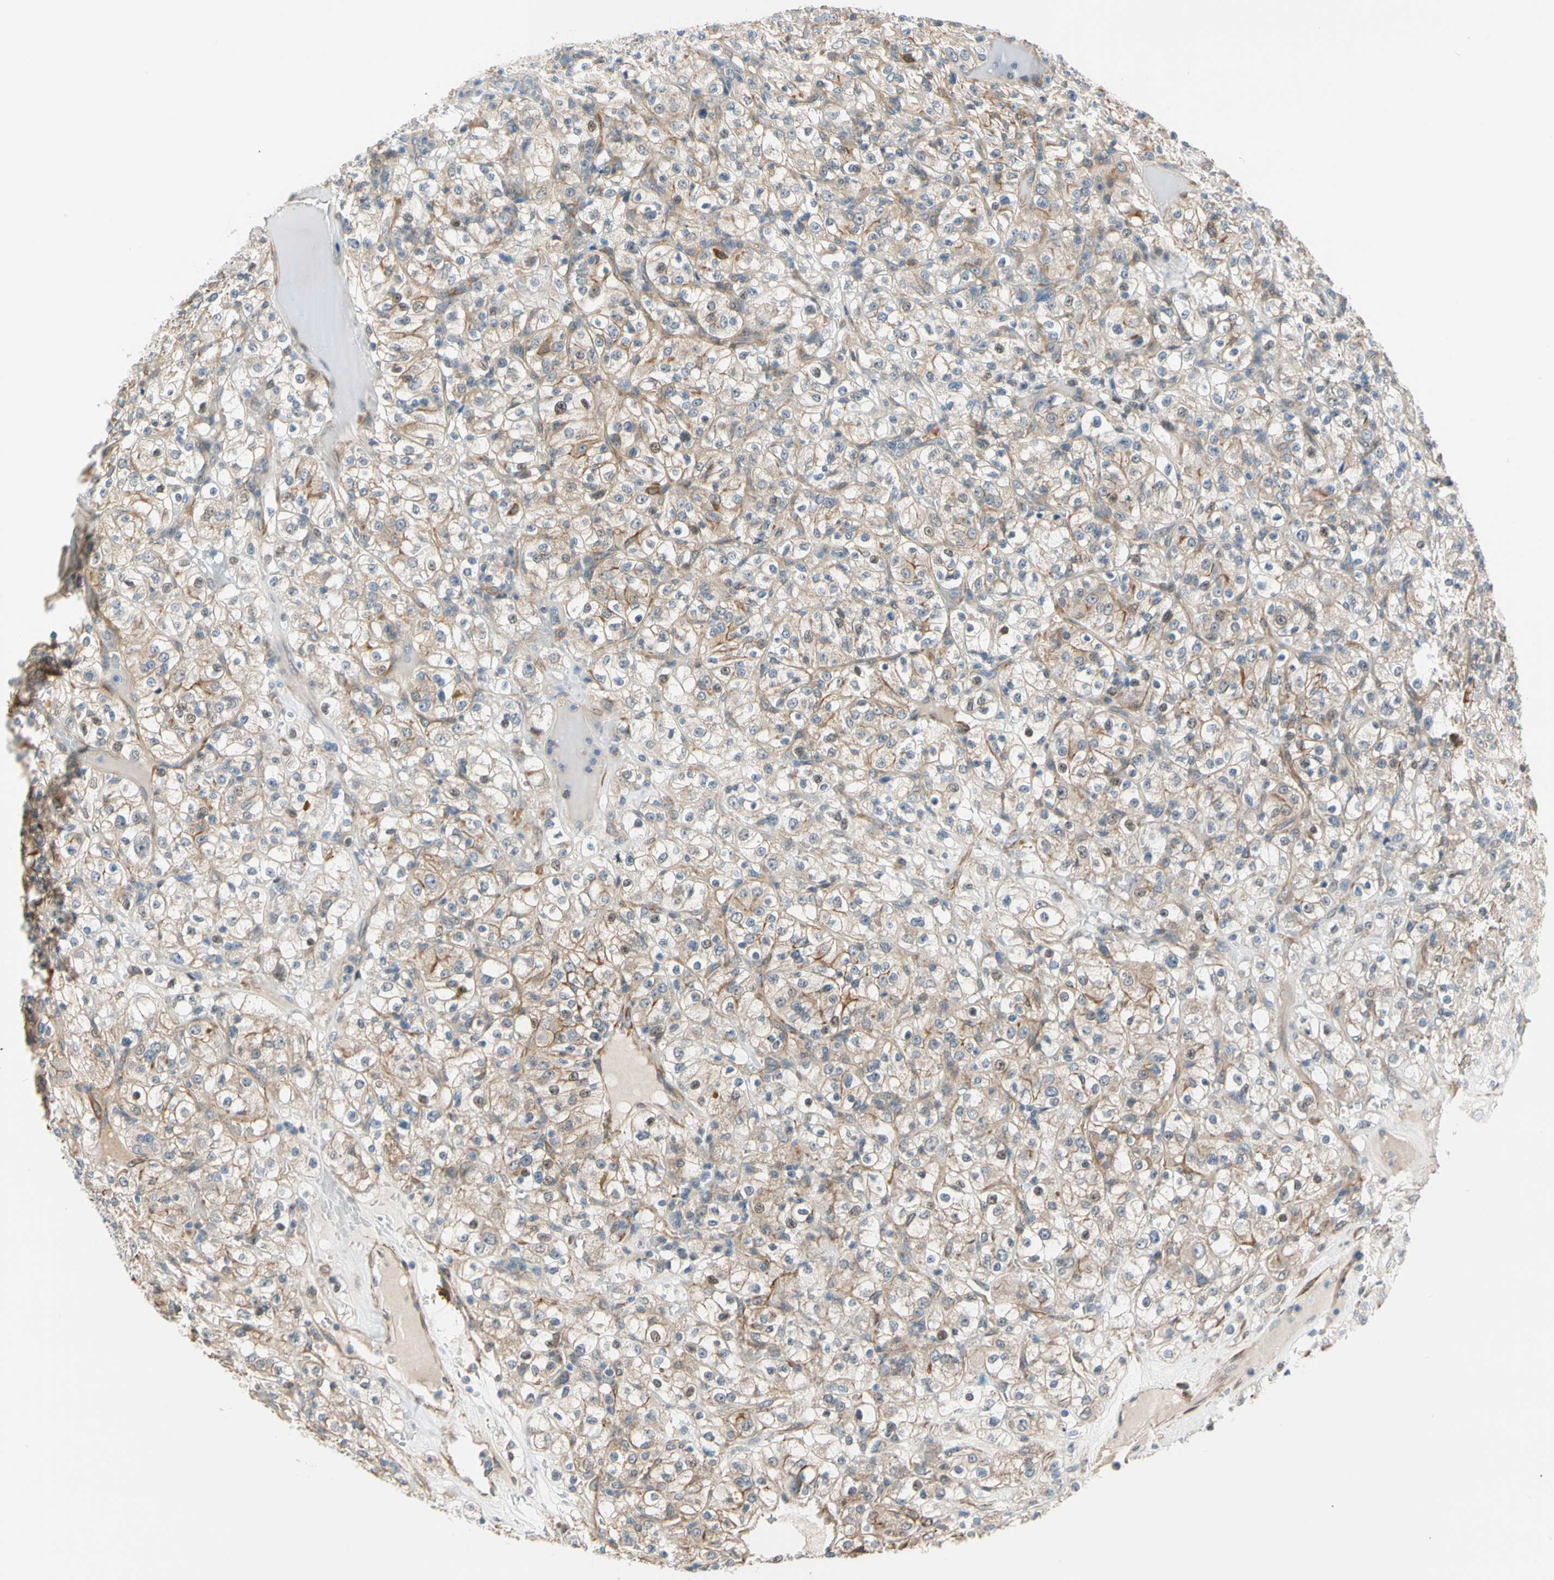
{"staining": {"intensity": "weak", "quantity": ">75%", "location": "cytoplasmic/membranous"}, "tissue": "renal cancer", "cell_type": "Tumor cells", "image_type": "cancer", "snomed": [{"axis": "morphology", "description": "Normal tissue, NOS"}, {"axis": "morphology", "description": "Adenocarcinoma, NOS"}, {"axis": "topography", "description": "Kidney"}], "caption": "Protein analysis of renal cancer tissue reveals weak cytoplasmic/membranous staining in about >75% of tumor cells.", "gene": "LIMK2", "patient": {"sex": "female", "age": 72}}